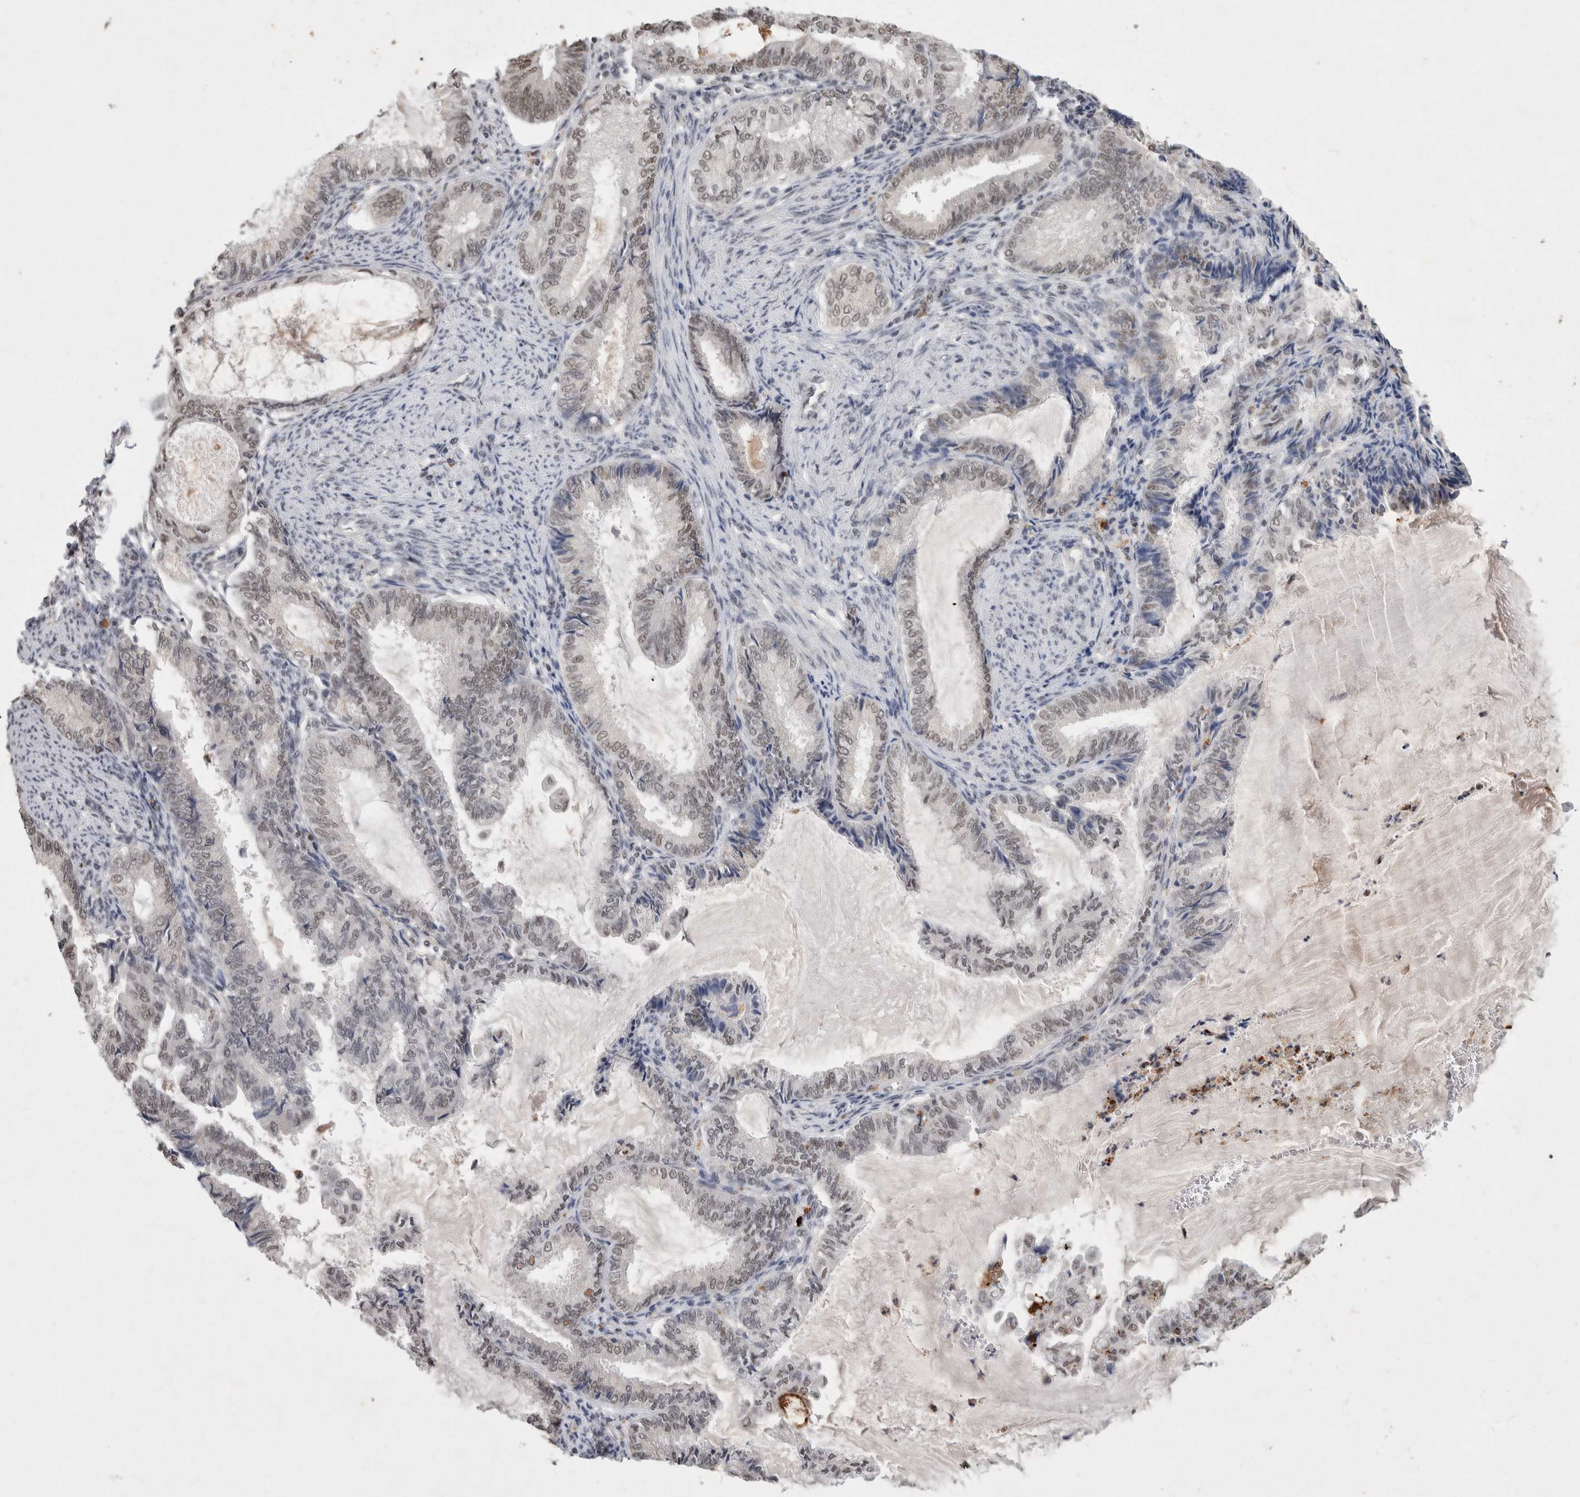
{"staining": {"intensity": "weak", "quantity": "25%-75%", "location": "nuclear"}, "tissue": "endometrial cancer", "cell_type": "Tumor cells", "image_type": "cancer", "snomed": [{"axis": "morphology", "description": "Adenocarcinoma, NOS"}, {"axis": "topography", "description": "Endometrium"}], "caption": "Endometrial cancer (adenocarcinoma) stained with a brown dye shows weak nuclear positive expression in about 25%-75% of tumor cells.", "gene": "XRCC5", "patient": {"sex": "female", "age": 86}}